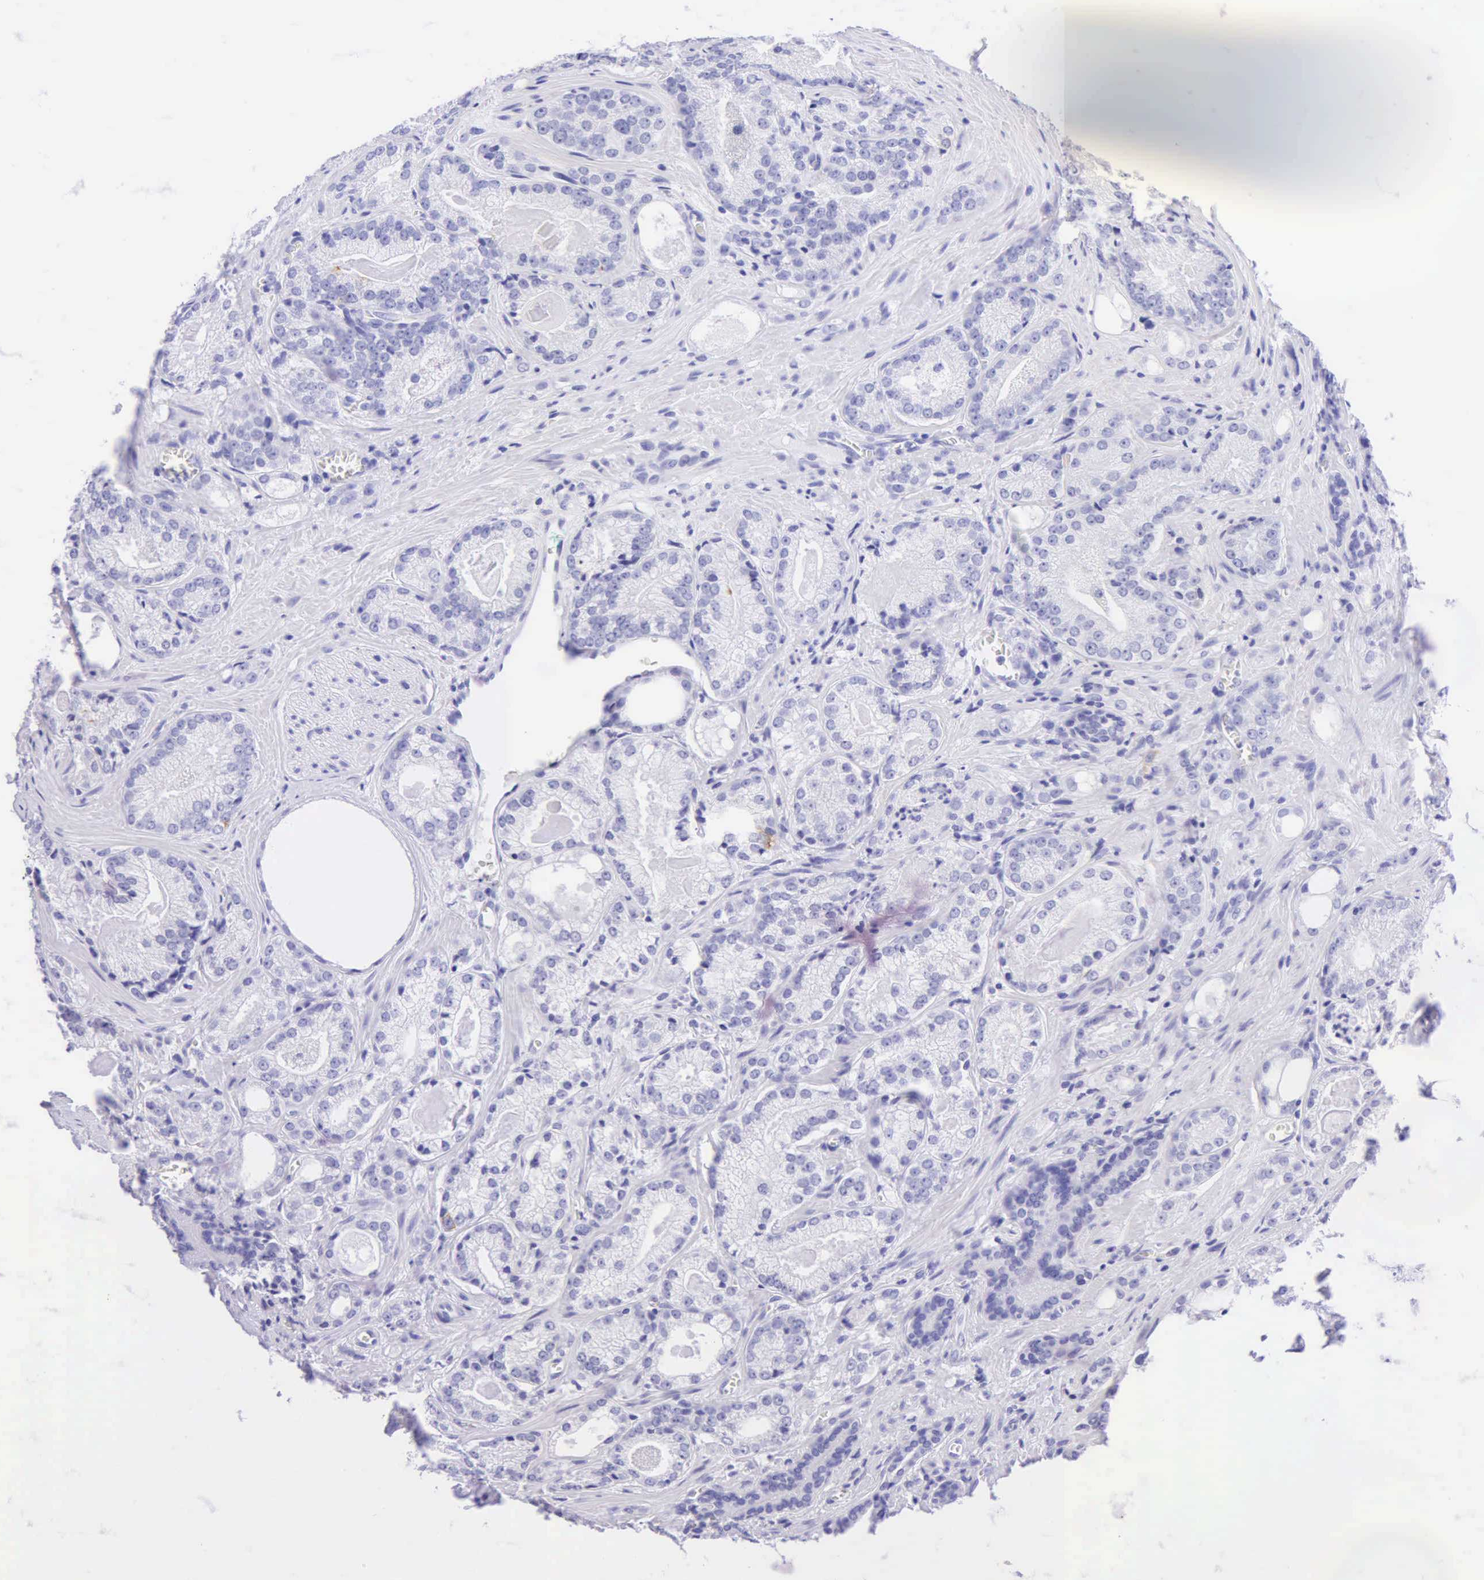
{"staining": {"intensity": "negative", "quantity": "none", "location": "none"}, "tissue": "prostate cancer", "cell_type": "Tumor cells", "image_type": "cancer", "snomed": [{"axis": "morphology", "description": "Adenocarcinoma, Medium grade"}, {"axis": "topography", "description": "Prostate"}], "caption": "Tumor cells show no significant protein positivity in prostate adenocarcinoma (medium-grade).", "gene": "KRT20", "patient": {"sex": "male", "age": 68}}